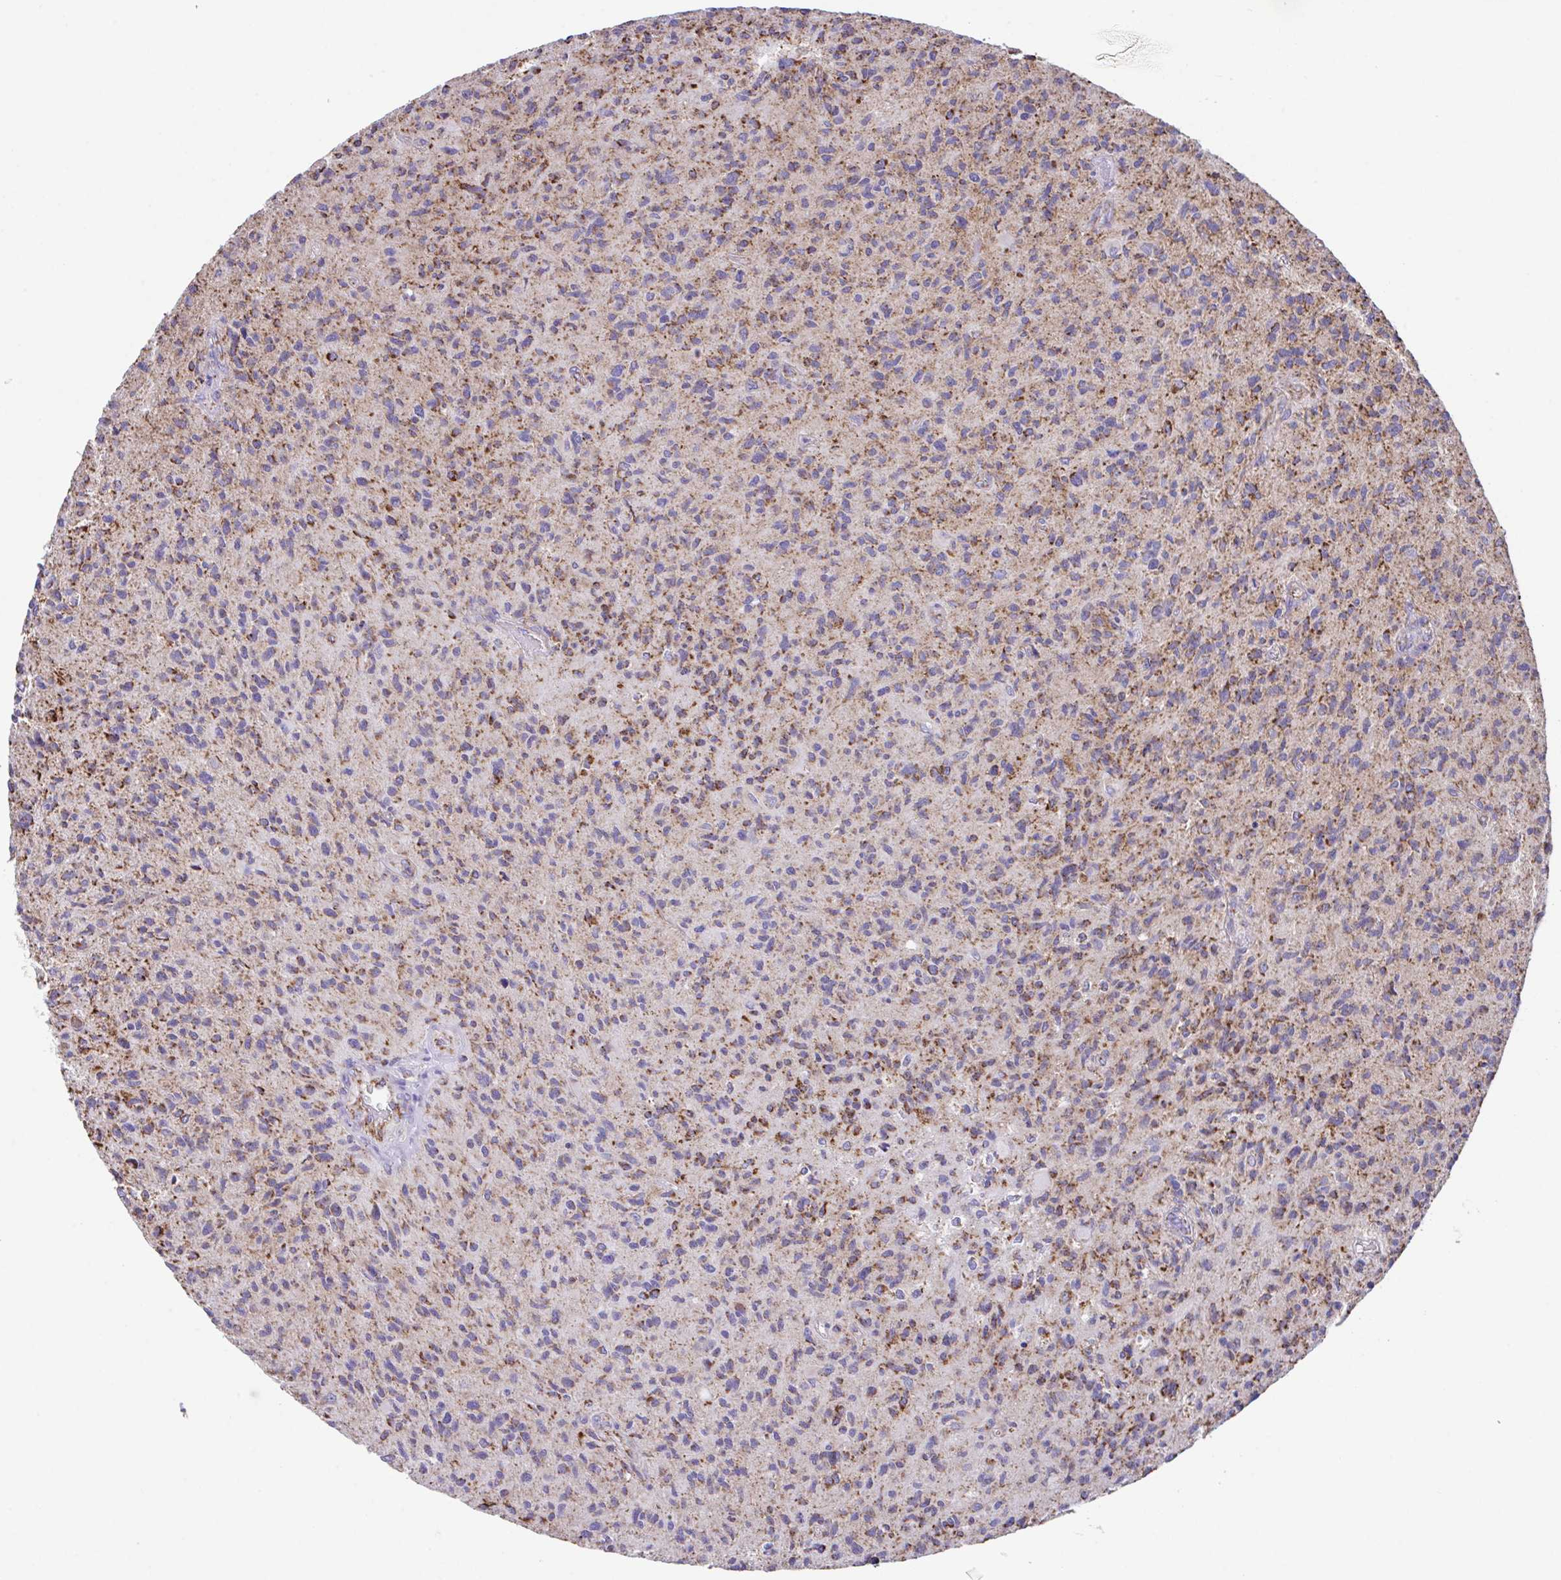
{"staining": {"intensity": "moderate", "quantity": "25%-75%", "location": "cytoplasmic/membranous"}, "tissue": "glioma", "cell_type": "Tumor cells", "image_type": "cancer", "snomed": [{"axis": "morphology", "description": "Glioma, malignant, High grade"}, {"axis": "topography", "description": "Brain"}], "caption": "This is an image of immunohistochemistry staining of glioma, which shows moderate staining in the cytoplasmic/membranous of tumor cells.", "gene": "PCMTD2", "patient": {"sex": "female", "age": 70}}